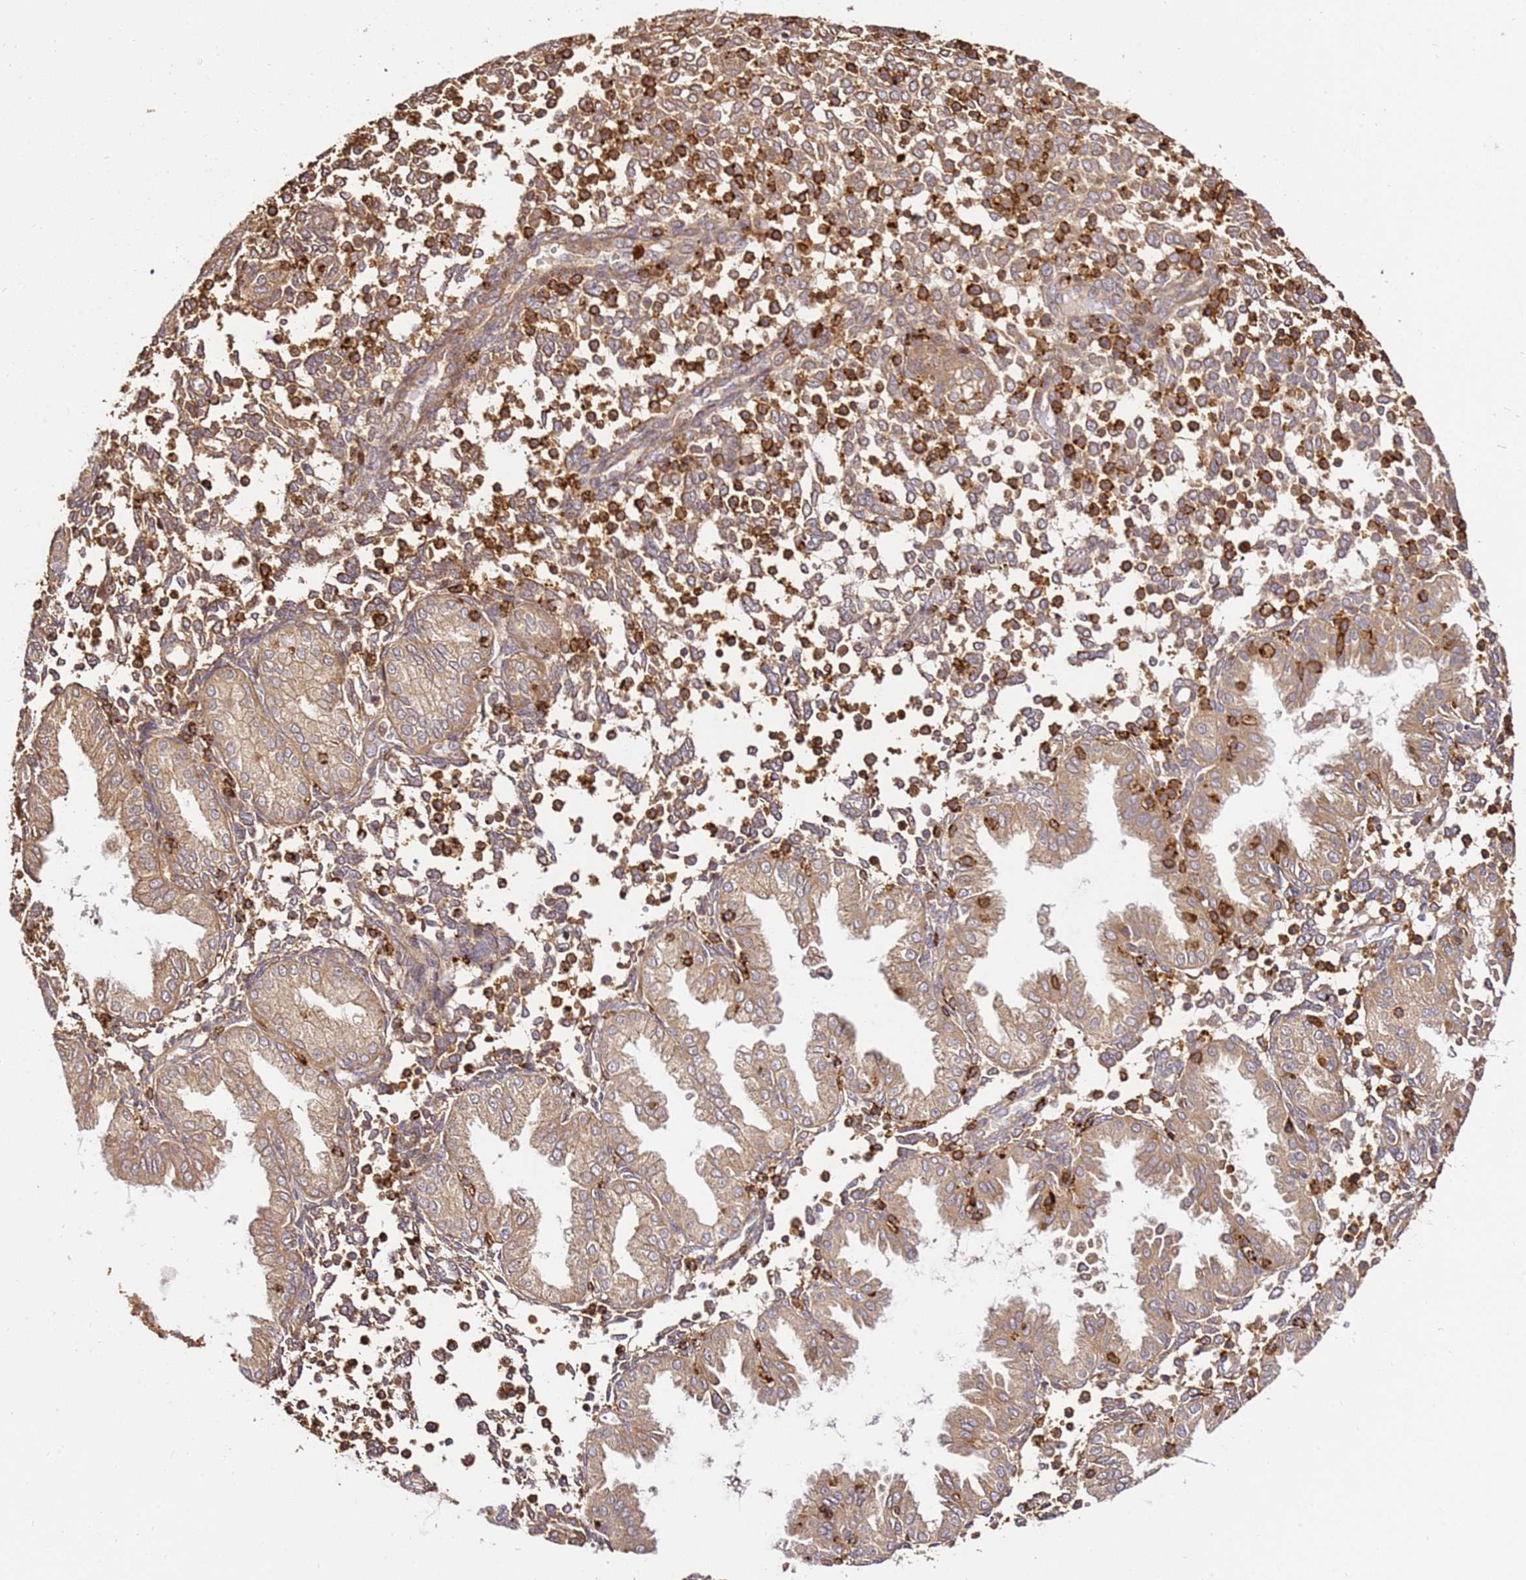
{"staining": {"intensity": "moderate", "quantity": ">75%", "location": "cytoplasmic/membranous"}, "tissue": "endometrium", "cell_type": "Cells in endometrial stroma", "image_type": "normal", "snomed": [{"axis": "morphology", "description": "Normal tissue, NOS"}, {"axis": "topography", "description": "Endometrium"}], "caption": "Immunohistochemistry image of benign endometrium: endometrium stained using immunohistochemistry (IHC) displays medium levels of moderate protein expression localized specifically in the cytoplasmic/membranous of cells in endometrial stroma, appearing as a cytoplasmic/membranous brown color.", "gene": "KATNAL2", "patient": {"sex": "female", "age": 53}}